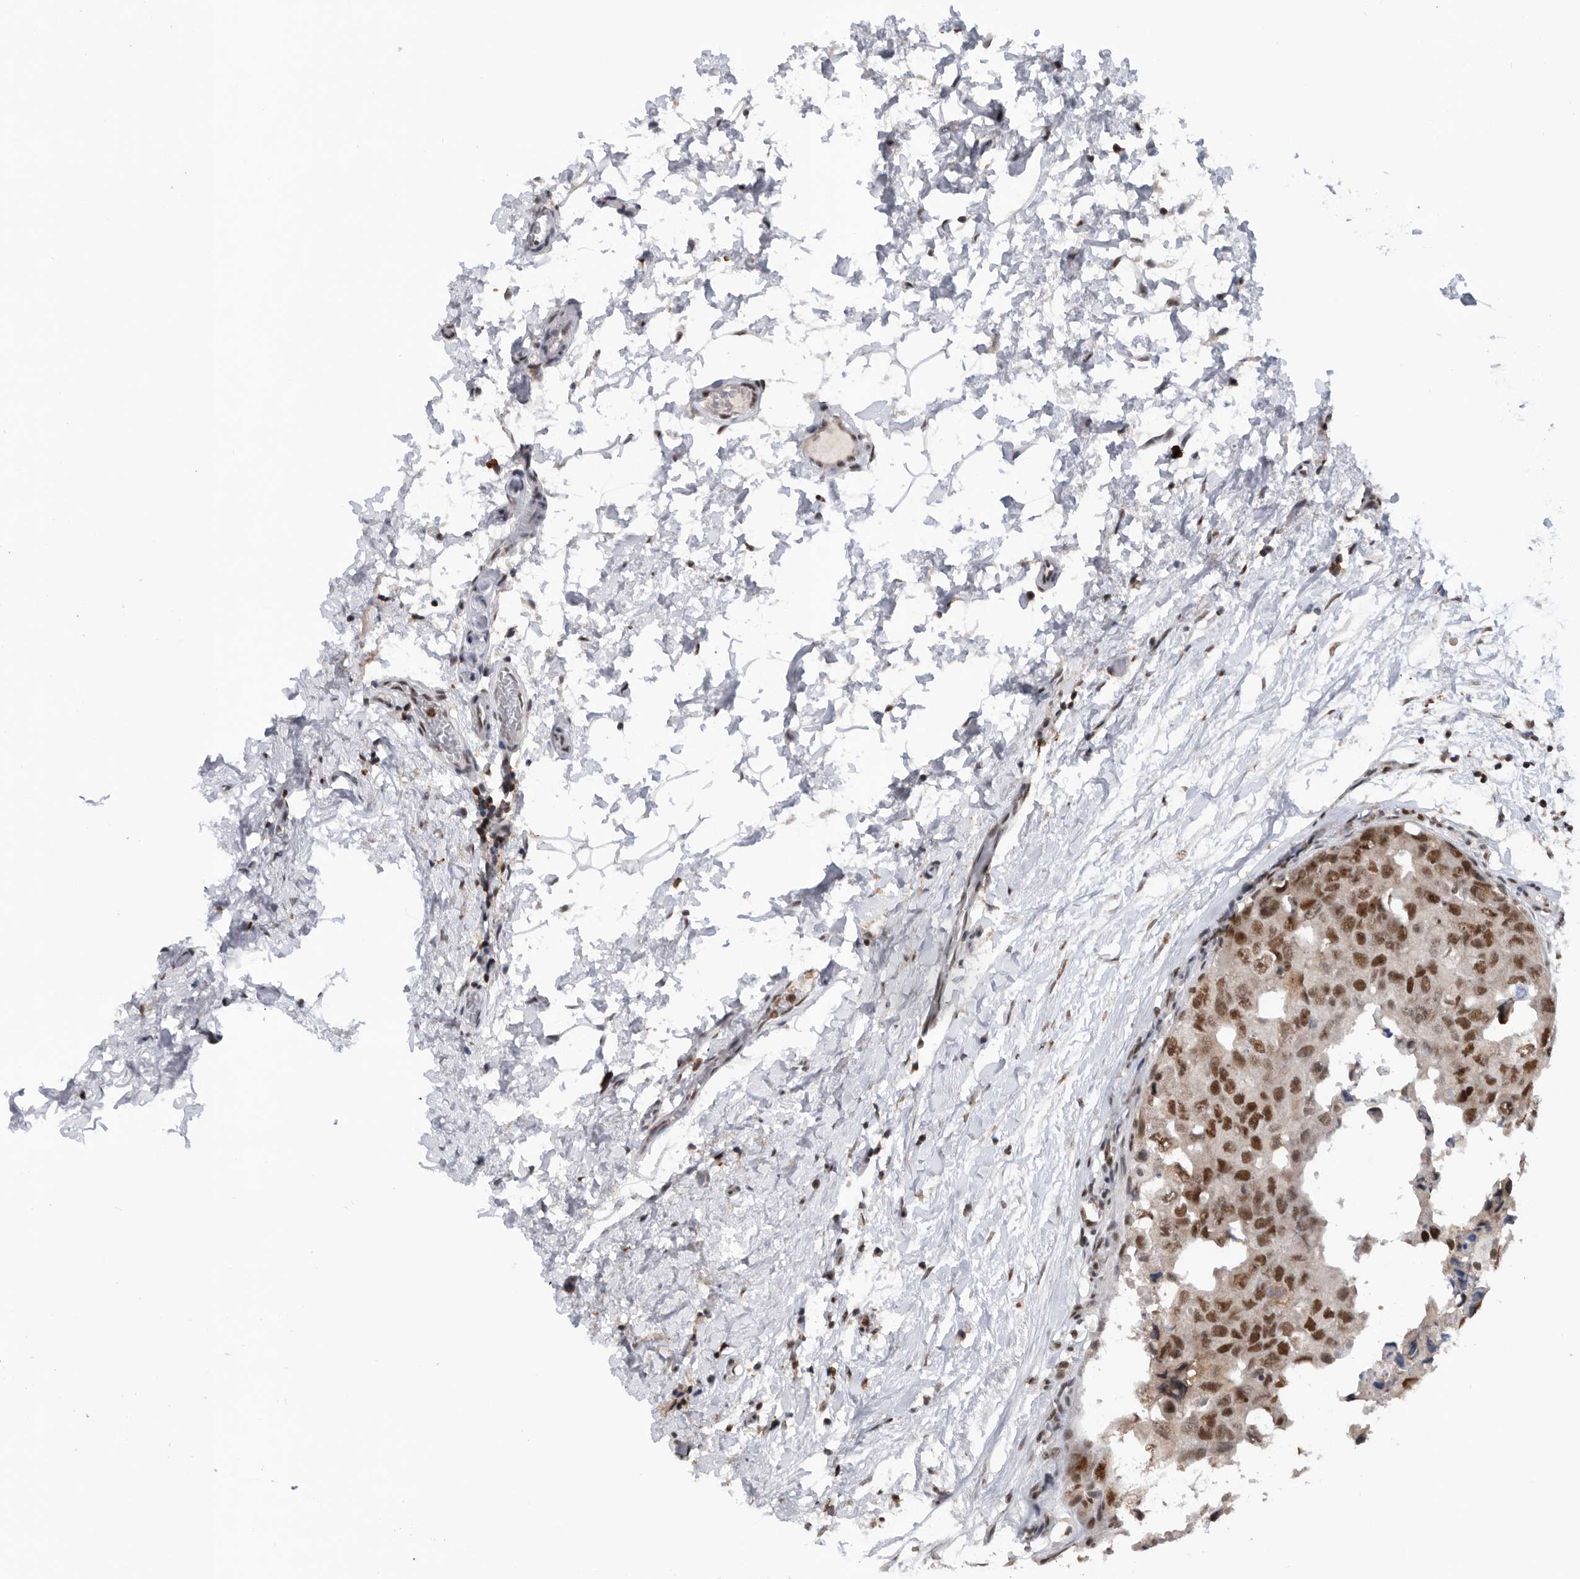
{"staining": {"intensity": "strong", "quantity": ">75%", "location": "nuclear"}, "tissue": "breast cancer", "cell_type": "Tumor cells", "image_type": "cancer", "snomed": [{"axis": "morphology", "description": "Duct carcinoma"}, {"axis": "topography", "description": "Breast"}], "caption": "A high amount of strong nuclear expression is appreciated in about >75% of tumor cells in breast cancer tissue. (Brightfield microscopy of DAB IHC at high magnification).", "gene": "ZNF260", "patient": {"sex": "female", "age": 62}}